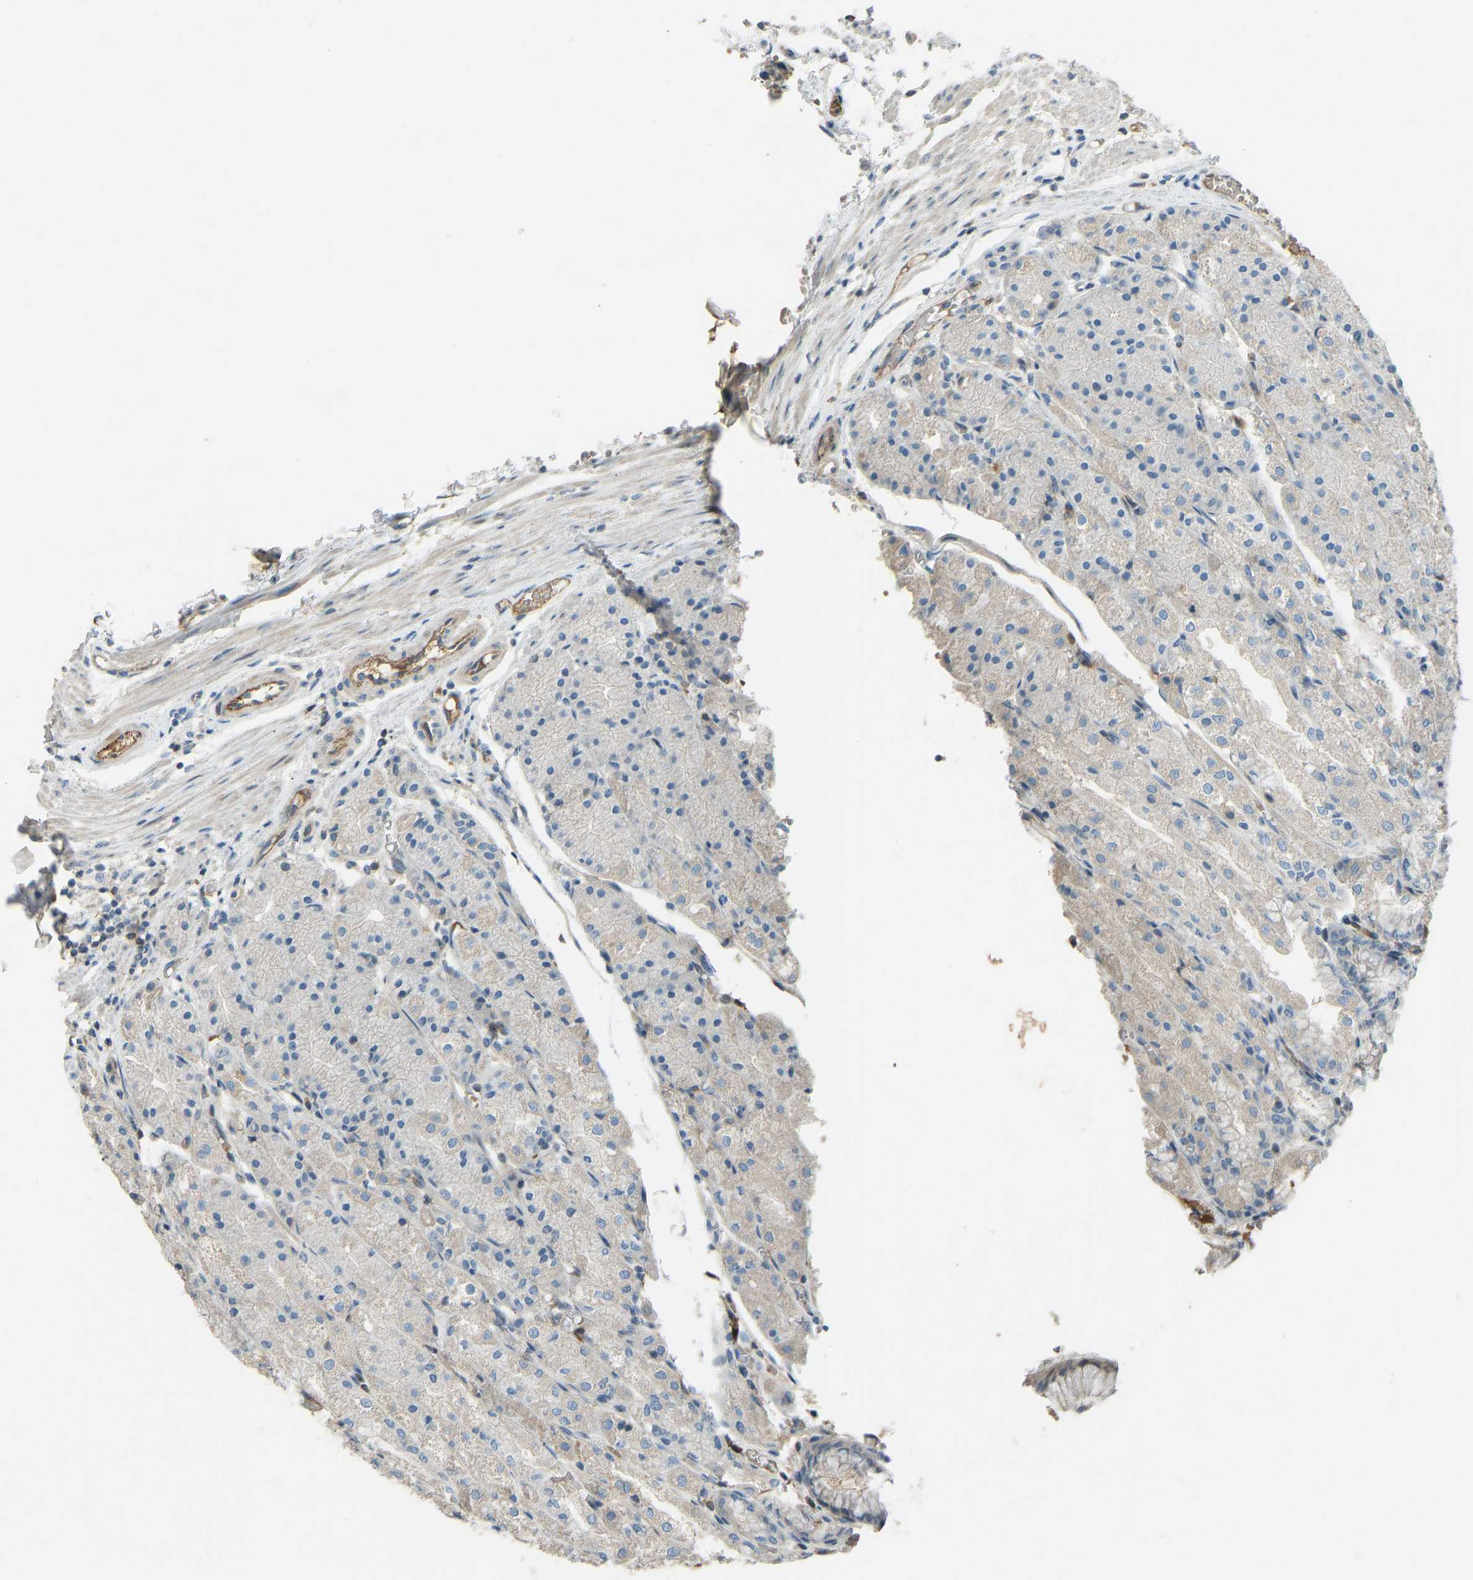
{"staining": {"intensity": "weak", "quantity": "25%-75%", "location": "cytoplasmic/membranous"}, "tissue": "stomach", "cell_type": "Glandular cells", "image_type": "normal", "snomed": [{"axis": "morphology", "description": "Normal tissue, NOS"}, {"axis": "topography", "description": "Stomach, upper"}], "caption": "Immunohistochemistry staining of unremarkable stomach, which displays low levels of weak cytoplasmic/membranous expression in about 25%-75% of glandular cells indicating weak cytoplasmic/membranous protein staining. The staining was performed using DAB (brown) for protein detection and nuclei were counterstained in hematoxylin (blue).", "gene": "FBLN2", "patient": {"sex": "male", "age": 72}}